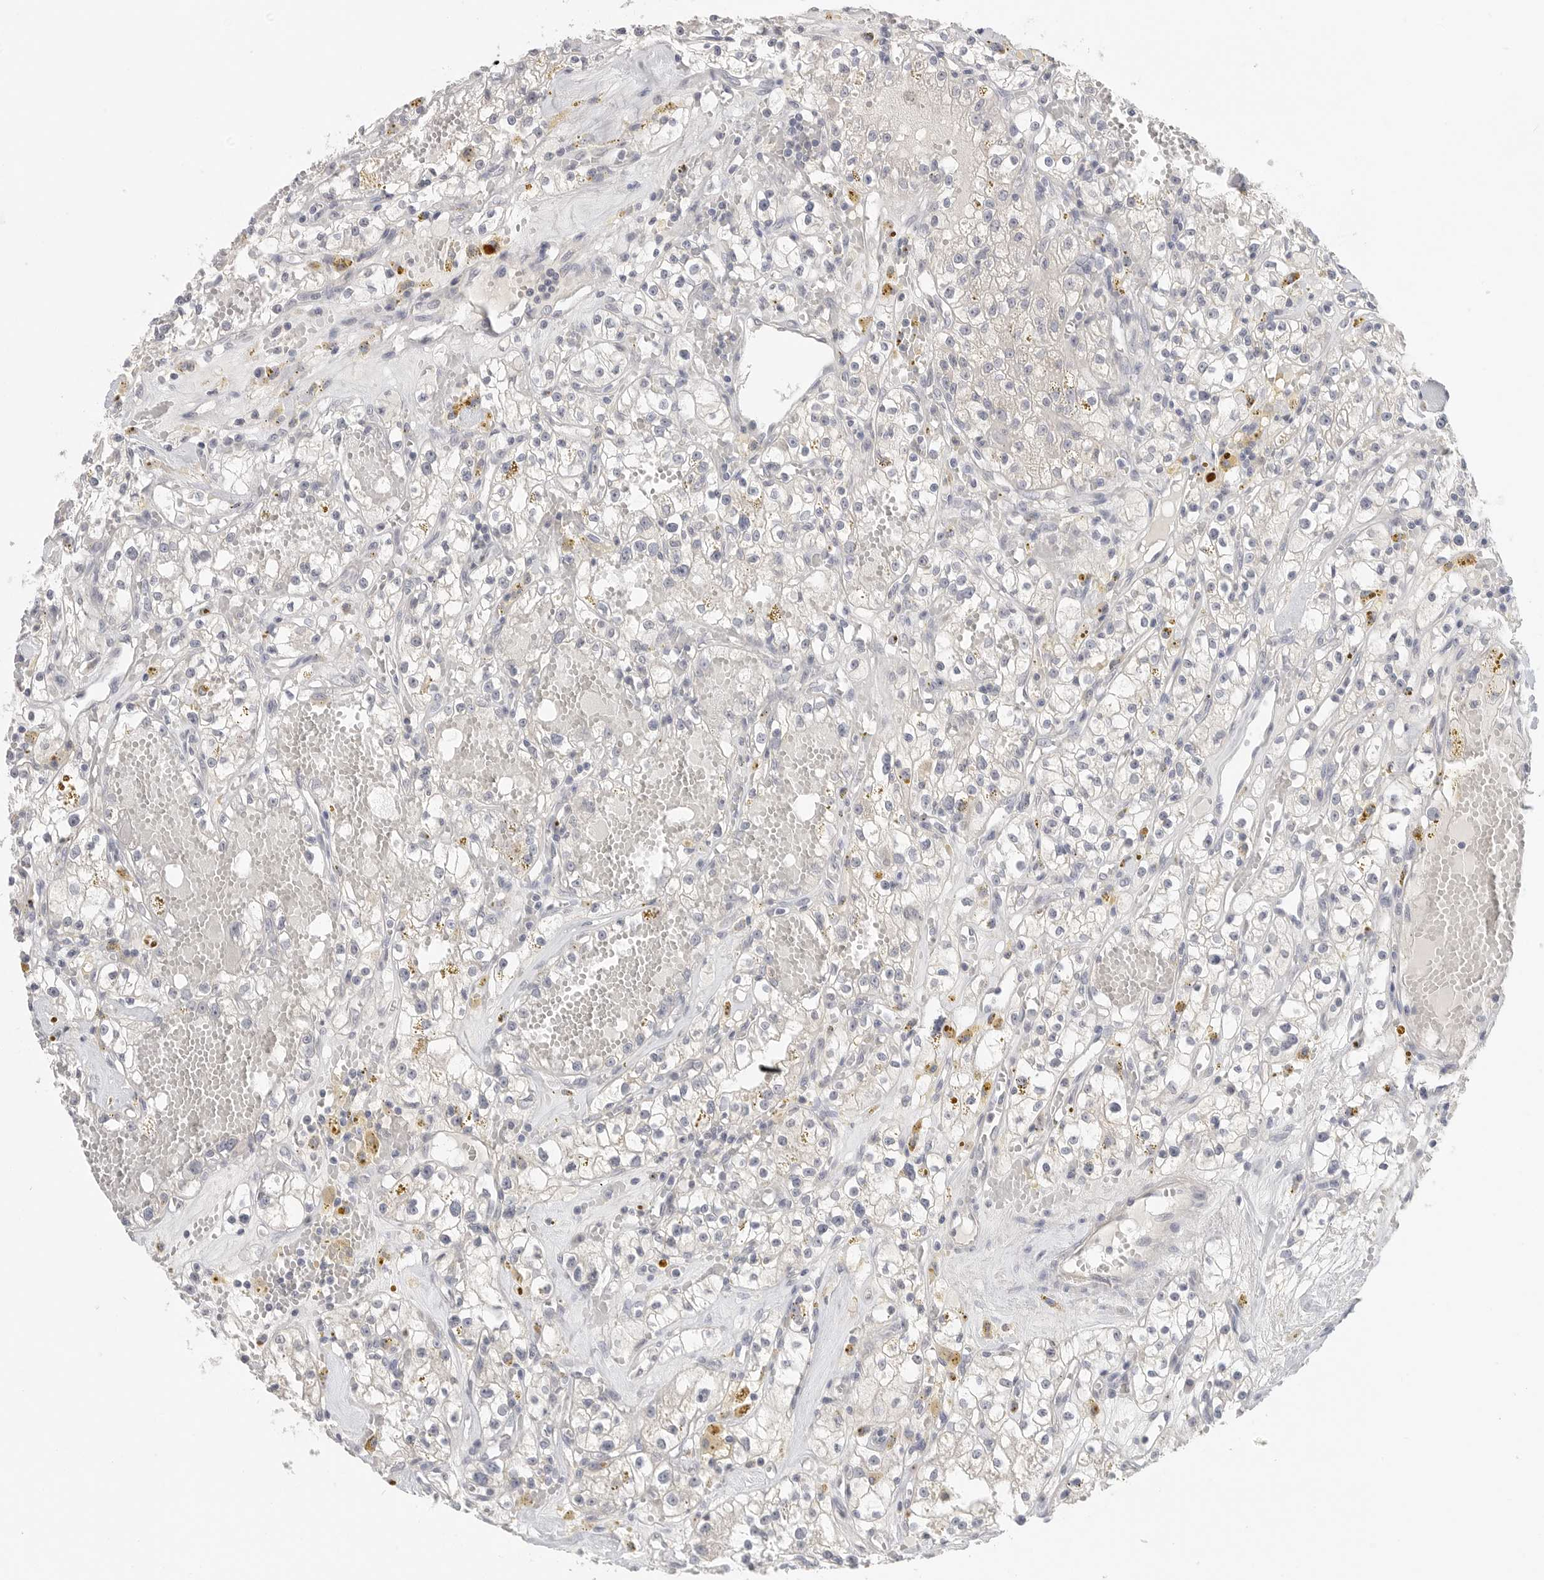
{"staining": {"intensity": "negative", "quantity": "none", "location": "none"}, "tissue": "renal cancer", "cell_type": "Tumor cells", "image_type": "cancer", "snomed": [{"axis": "morphology", "description": "Adenocarcinoma, NOS"}, {"axis": "topography", "description": "Kidney"}], "caption": "DAB (3,3'-diaminobenzidine) immunohistochemical staining of human renal adenocarcinoma exhibits no significant positivity in tumor cells.", "gene": "FBN2", "patient": {"sex": "male", "age": 56}}